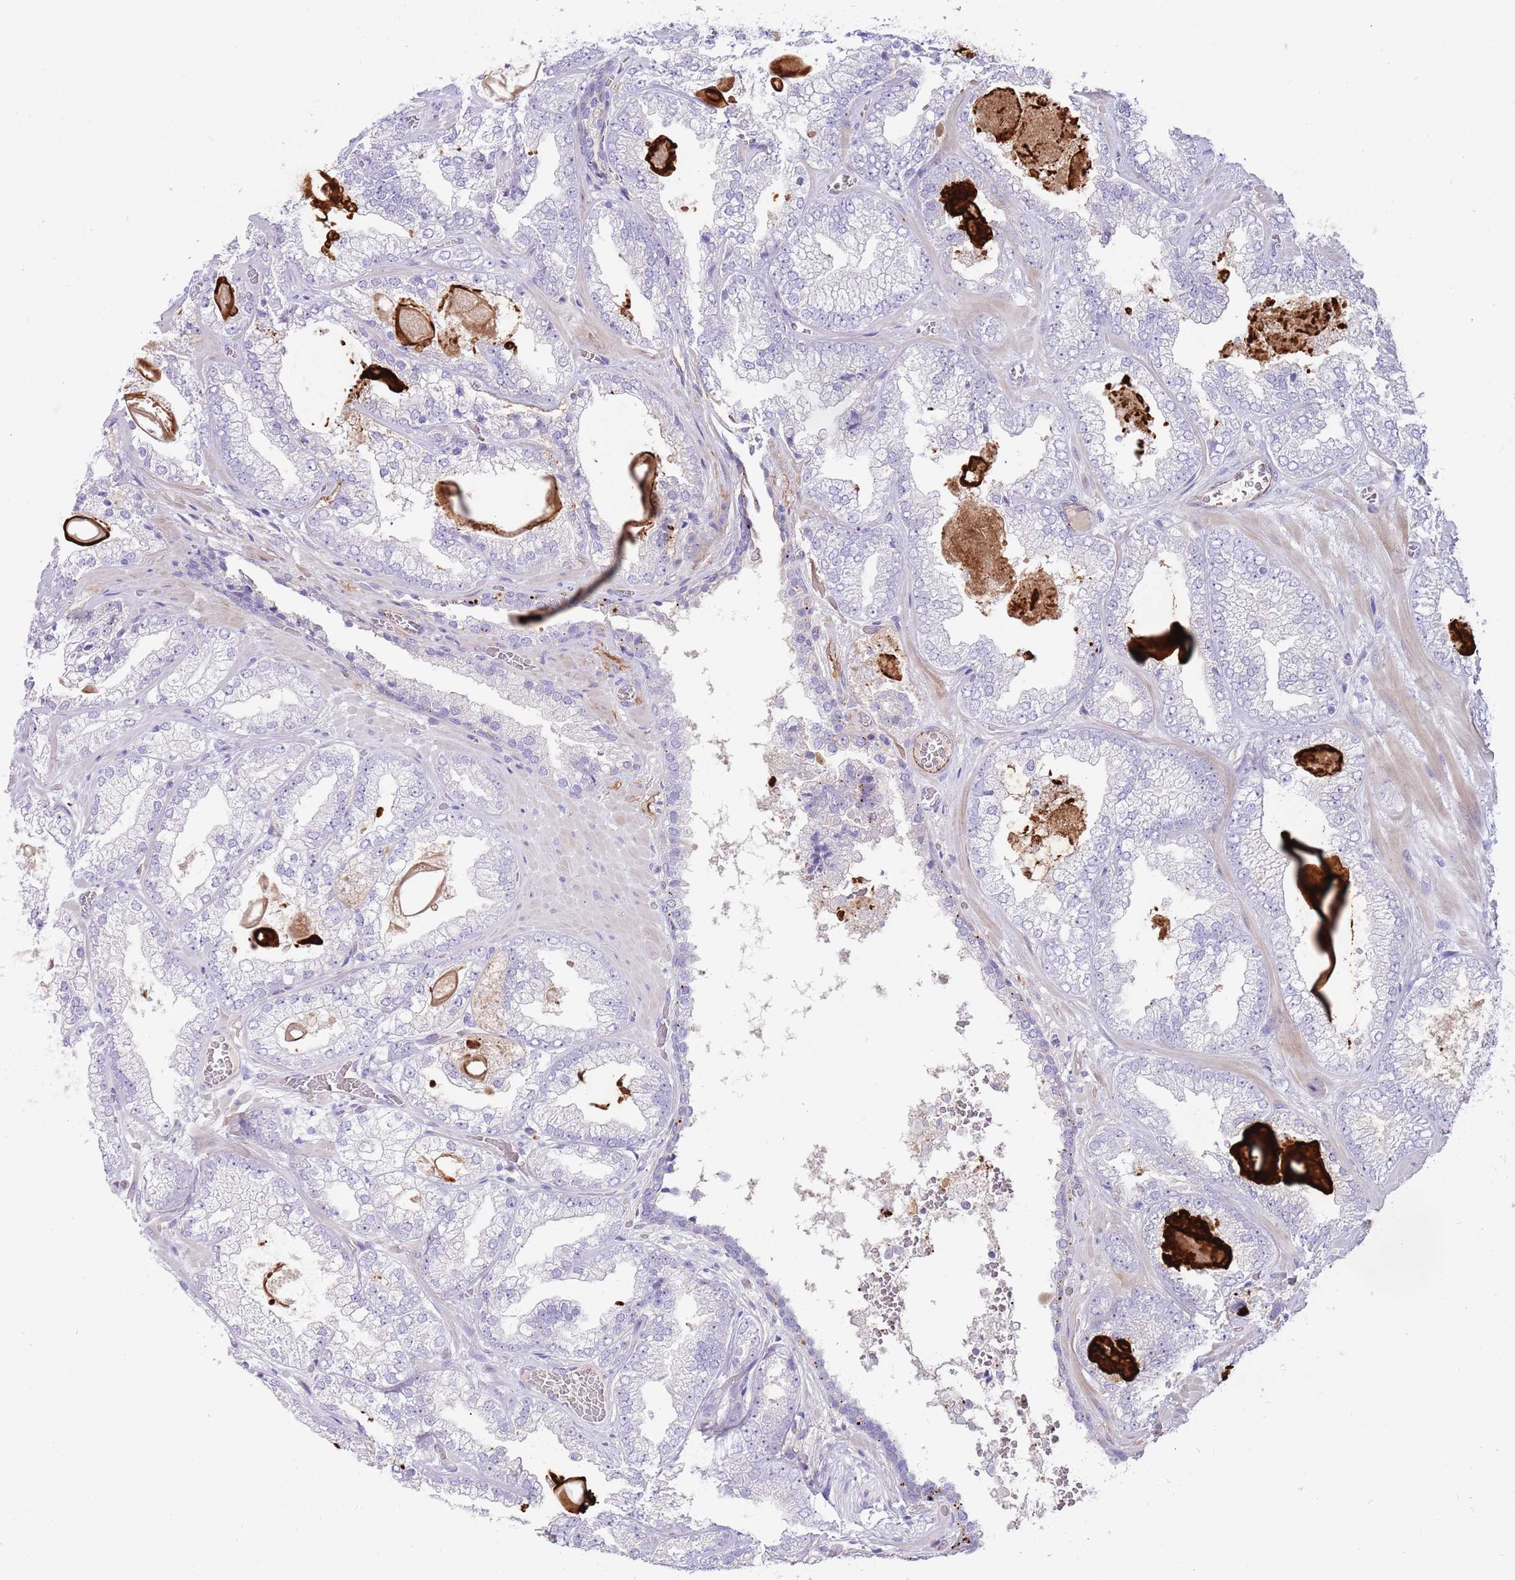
{"staining": {"intensity": "negative", "quantity": "none", "location": "none"}, "tissue": "prostate cancer", "cell_type": "Tumor cells", "image_type": "cancer", "snomed": [{"axis": "morphology", "description": "Adenocarcinoma, Low grade"}, {"axis": "topography", "description": "Prostate"}], "caption": "Immunohistochemistry of human prostate cancer displays no staining in tumor cells.", "gene": "LEPROTL1", "patient": {"sex": "male", "age": 57}}